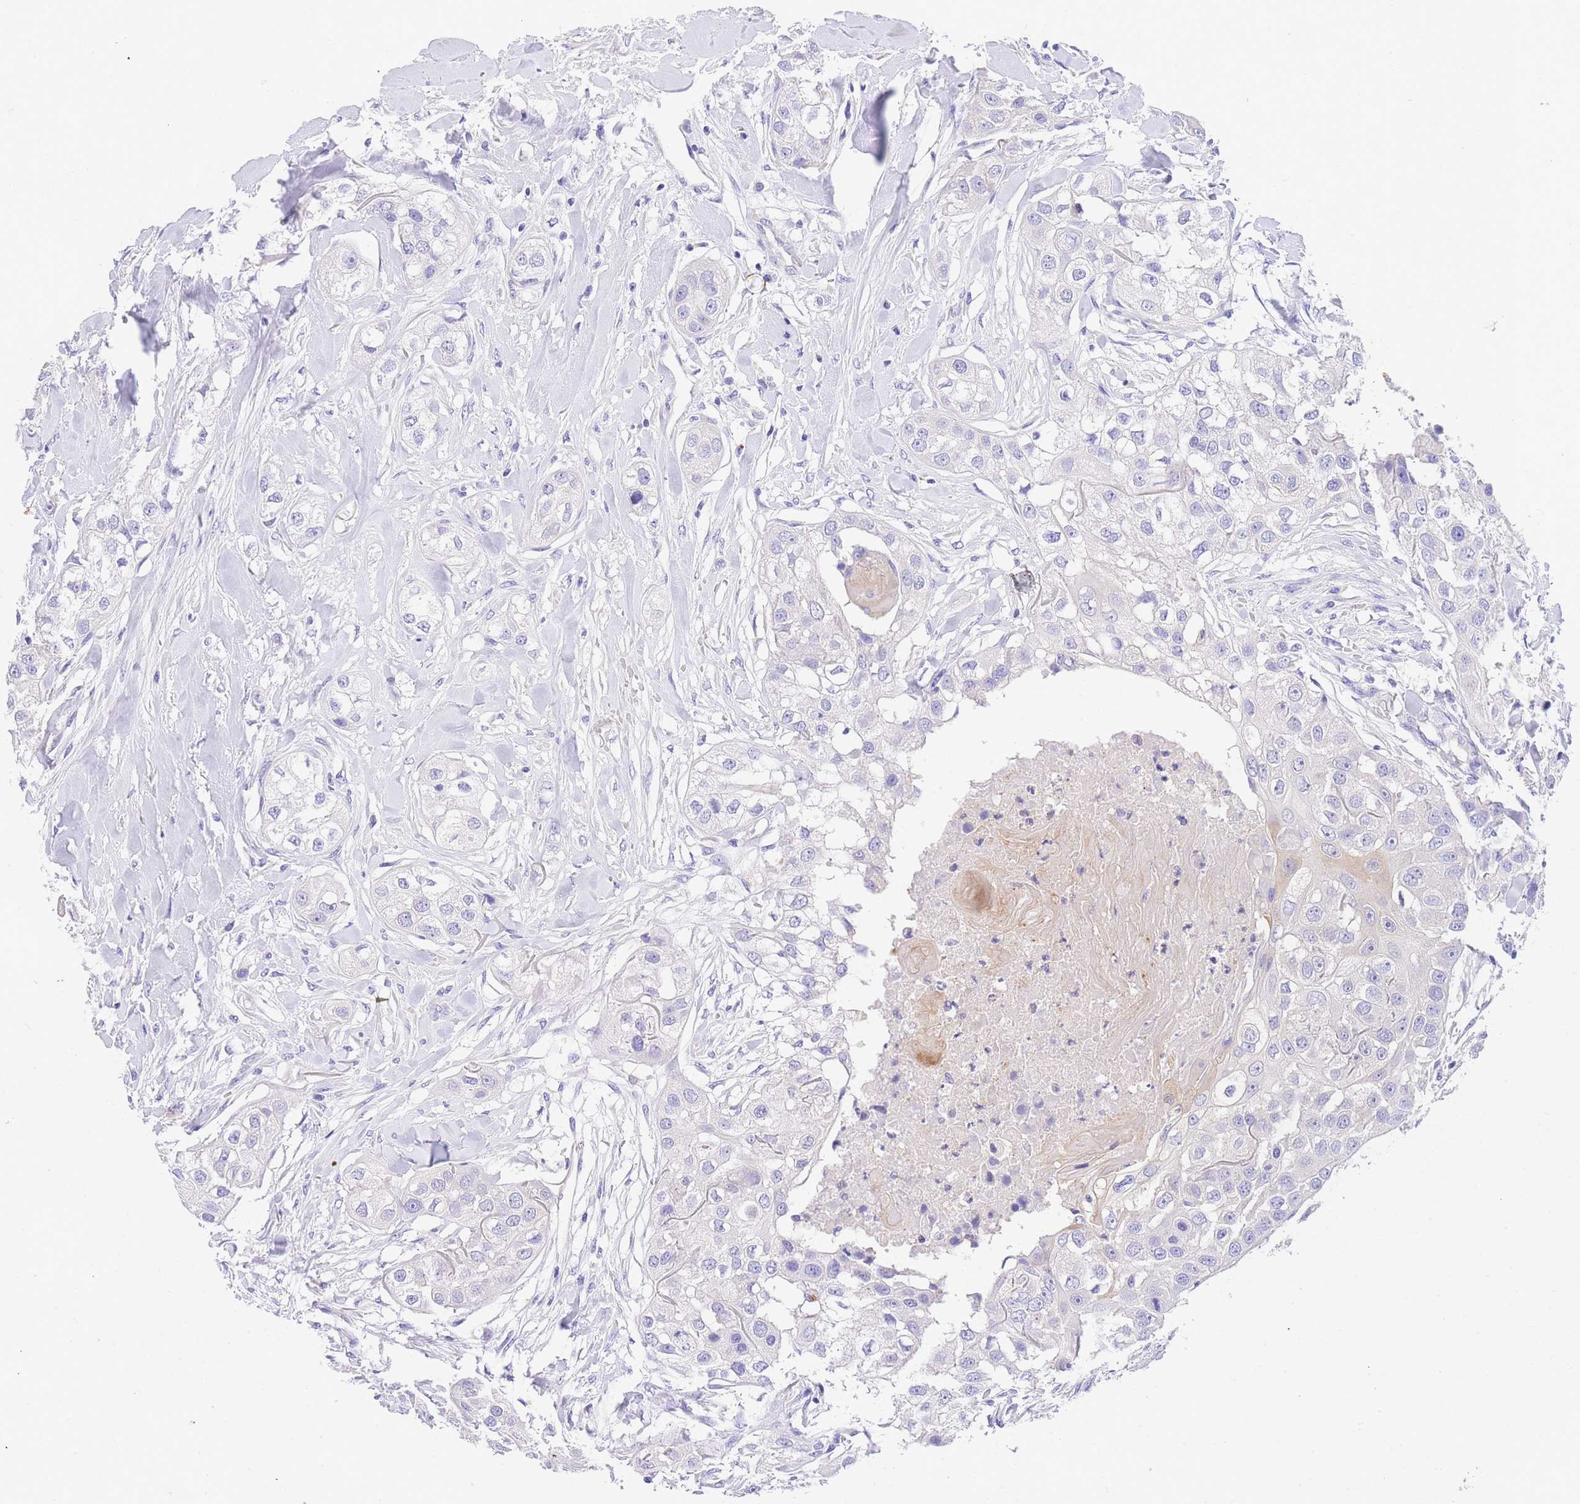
{"staining": {"intensity": "negative", "quantity": "none", "location": "none"}, "tissue": "head and neck cancer", "cell_type": "Tumor cells", "image_type": "cancer", "snomed": [{"axis": "morphology", "description": "Normal tissue, NOS"}, {"axis": "morphology", "description": "Squamous cell carcinoma, NOS"}, {"axis": "topography", "description": "Skeletal muscle"}, {"axis": "topography", "description": "Head-Neck"}], "caption": "IHC micrograph of neoplastic tissue: squamous cell carcinoma (head and neck) stained with DAB displays no significant protein positivity in tumor cells.", "gene": "EPN2", "patient": {"sex": "male", "age": 51}}